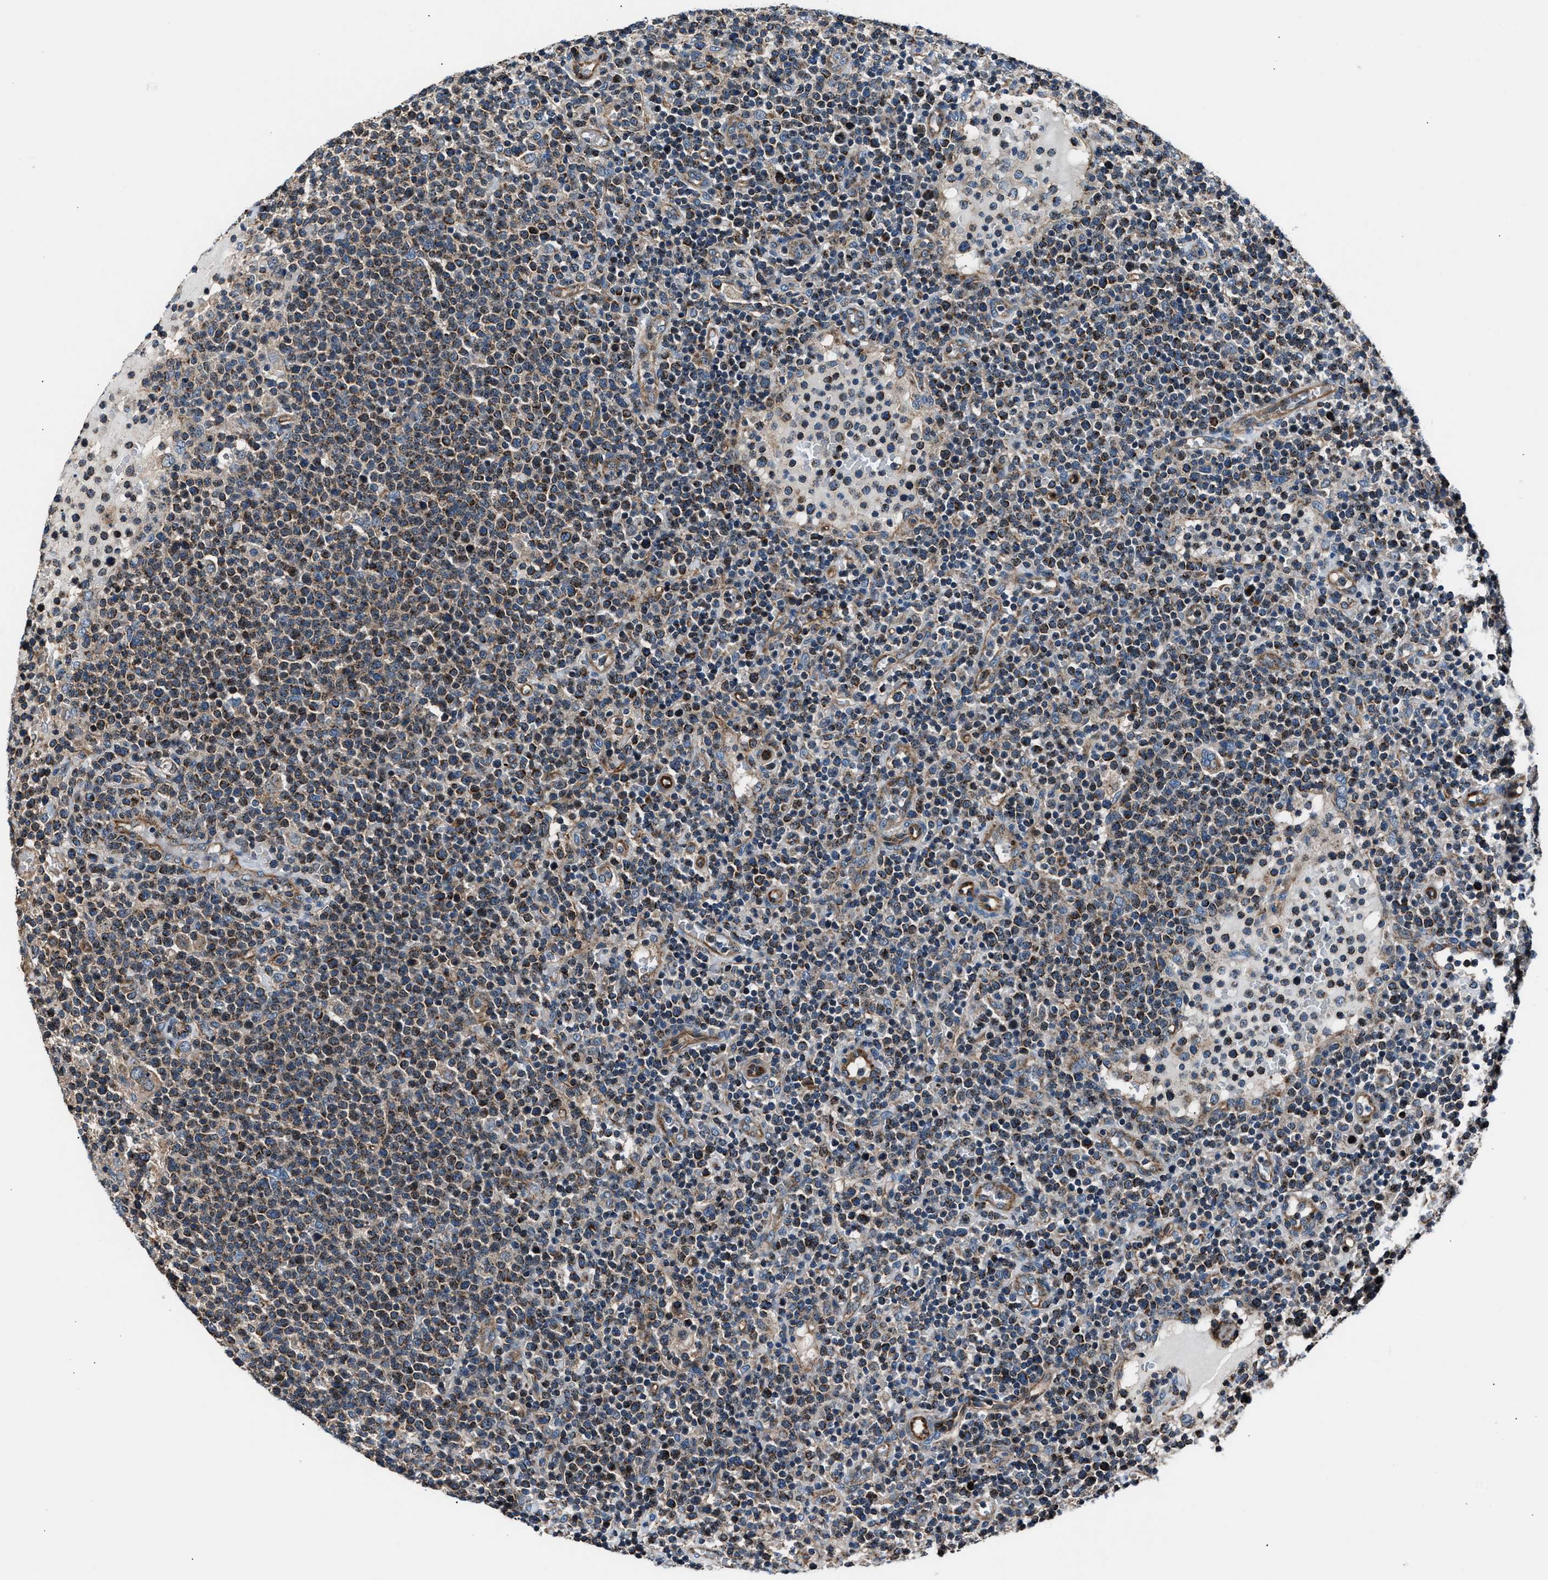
{"staining": {"intensity": "strong", "quantity": ">75%", "location": "cytoplasmic/membranous"}, "tissue": "lymphoma", "cell_type": "Tumor cells", "image_type": "cancer", "snomed": [{"axis": "morphology", "description": "Malignant lymphoma, non-Hodgkin's type, High grade"}, {"axis": "topography", "description": "Lymph node"}], "caption": "Brown immunohistochemical staining in lymphoma reveals strong cytoplasmic/membranous expression in approximately >75% of tumor cells.", "gene": "GGCT", "patient": {"sex": "male", "age": 61}}